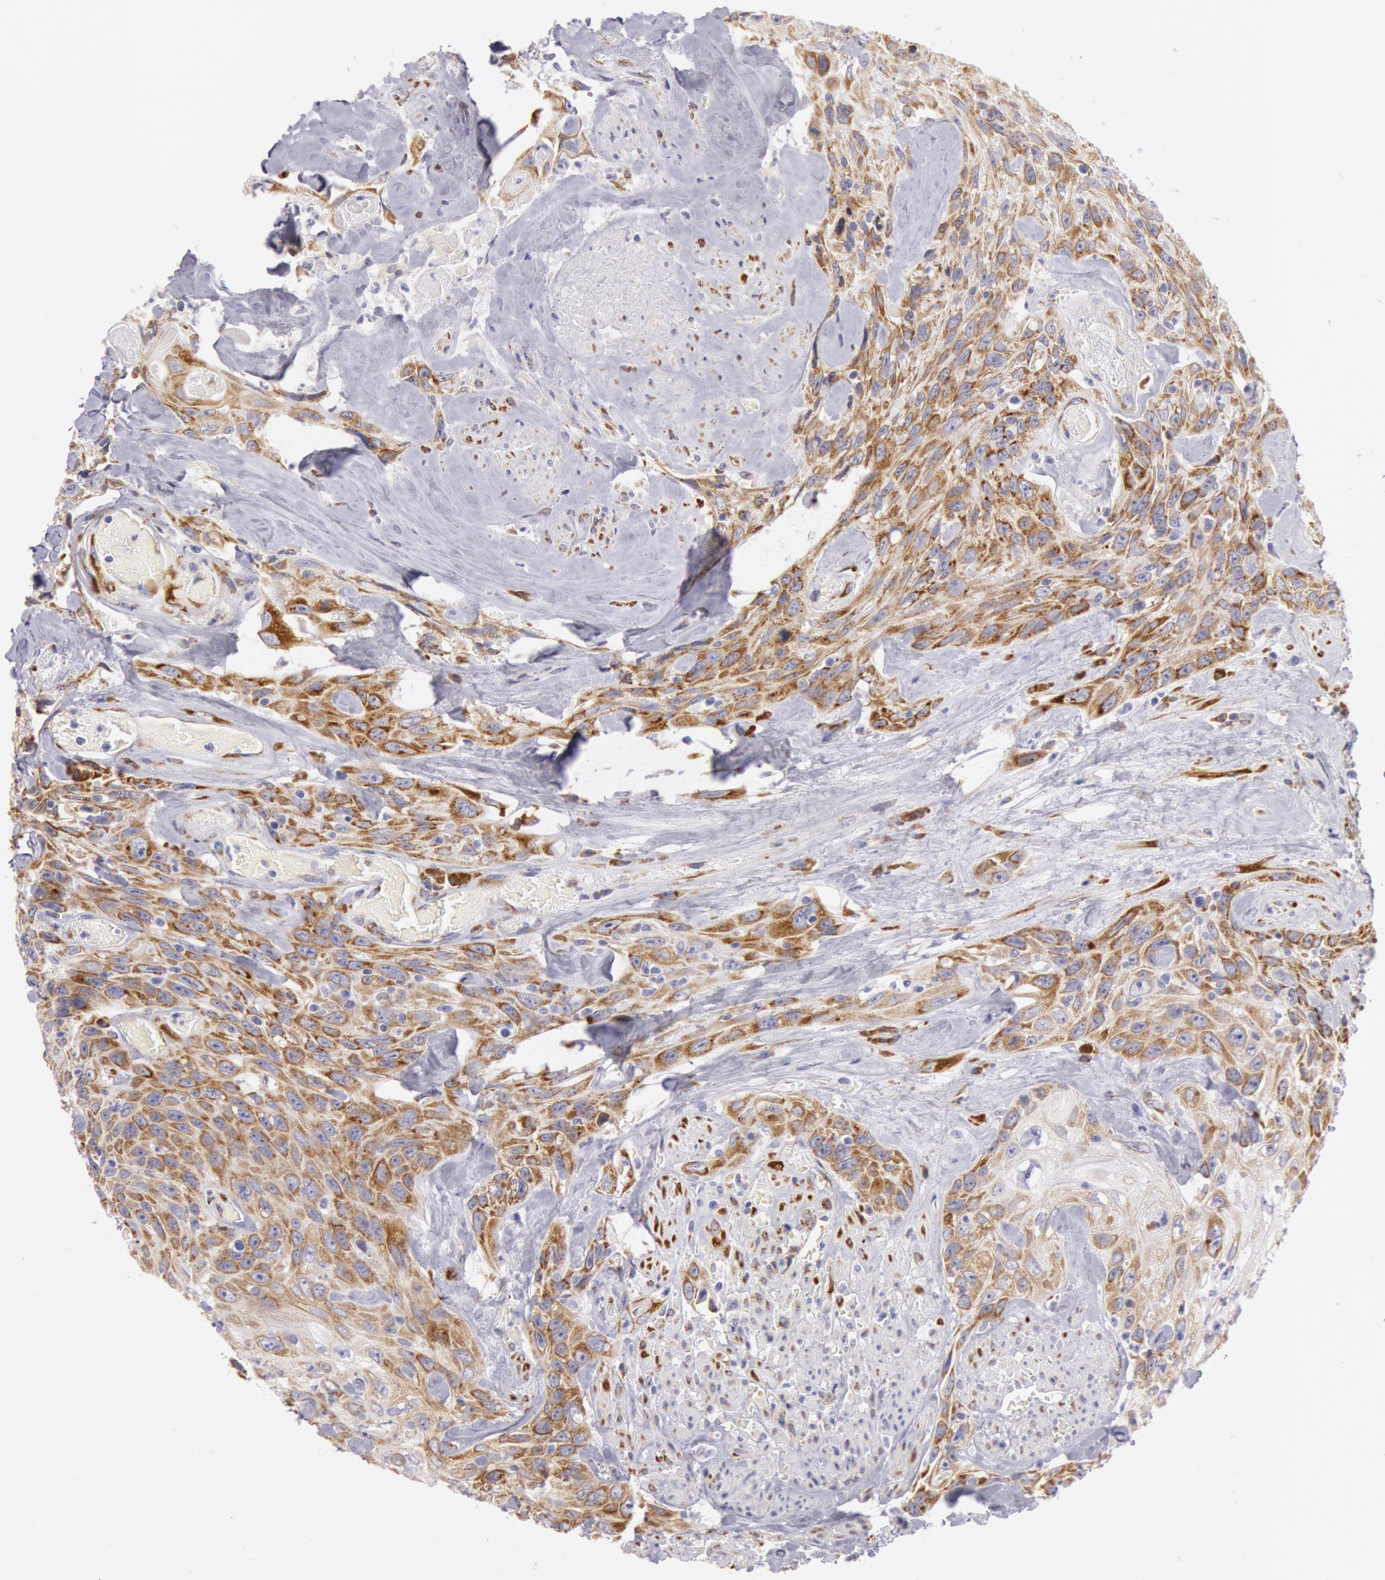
{"staining": {"intensity": "strong", "quantity": ">75%", "location": "cytoplasmic/membranous"}, "tissue": "urothelial cancer", "cell_type": "Tumor cells", "image_type": "cancer", "snomed": [{"axis": "morphology", "description": "Urothelial carcinoma, High grade"}, {"axis": "topography", "description": "Urinary bladder"}], "caption": "There is high levels of strong cytoplasmic/membranous positivity in tumor cells of urothelial carcinoma (high-grade), as demonstrated by immunohistochemical staining (brown color).", "gene": "CIDEB", "patient": {"sex": "female", "age": 84}}